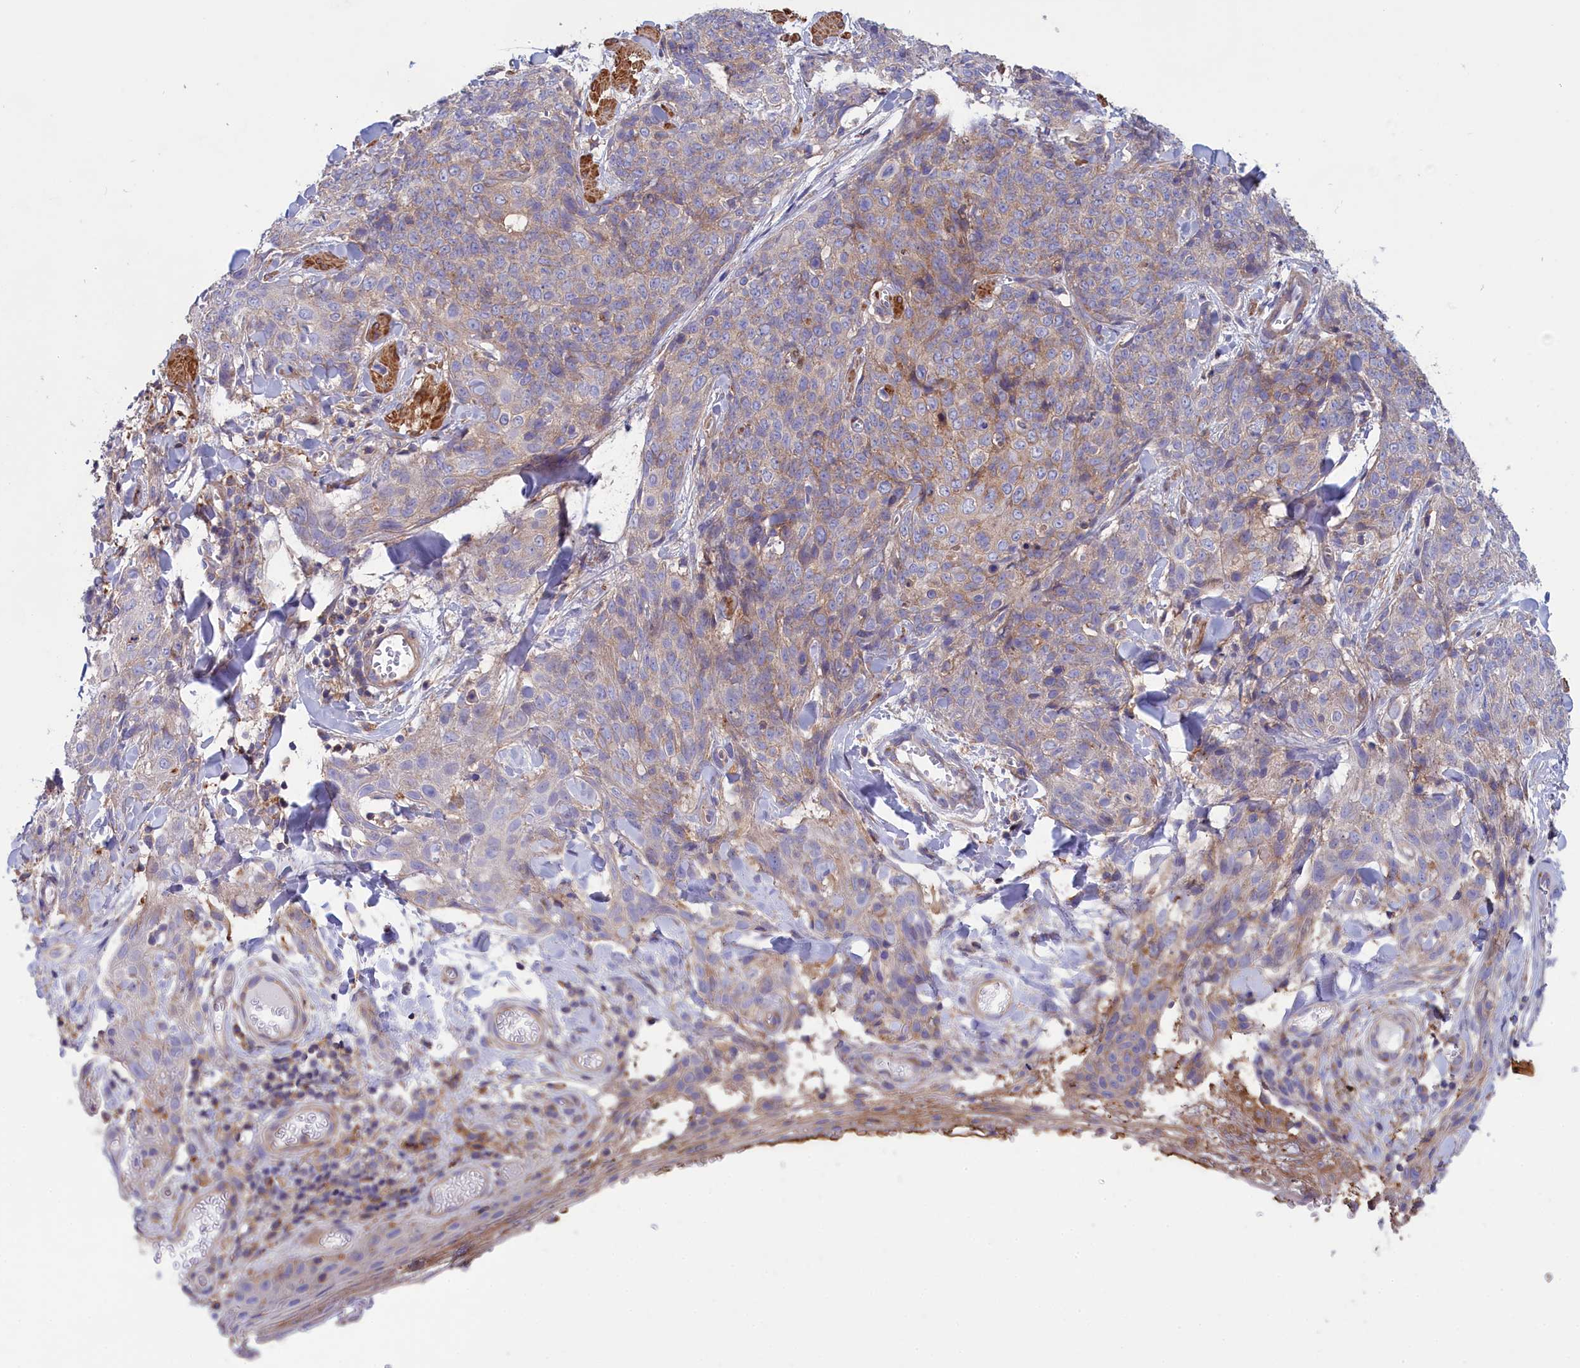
{"staining": {"intensity": "weak", "quantity": "25%-75%", "location": "cytoplasmic/membranous"}, "tissue": "skin cancer", "cell_type": "Tumor cells", "image_type": "cancer", "snomed": [{"axis": "morphology", "description": "Squamous cell carcinoma, NOS"}, {"axis": "topography", "description": "Skin"}, {"axis": "topography", "description": "Vulva"}], "caption": "A high-resolution image shows IHC staining of skin squamous cell carcinoma, which shows weak cytoplasmic/membranous positivity in about 25%-75% of tumor cells. (Stains: DAB (3,3'-diaminobenzidine) in brown, nuclei in blue, Microscopy: brightfield microscopy at high magnification).", "gene": "SCAMP4", "patient": {"sex": "female", "age": 85}}